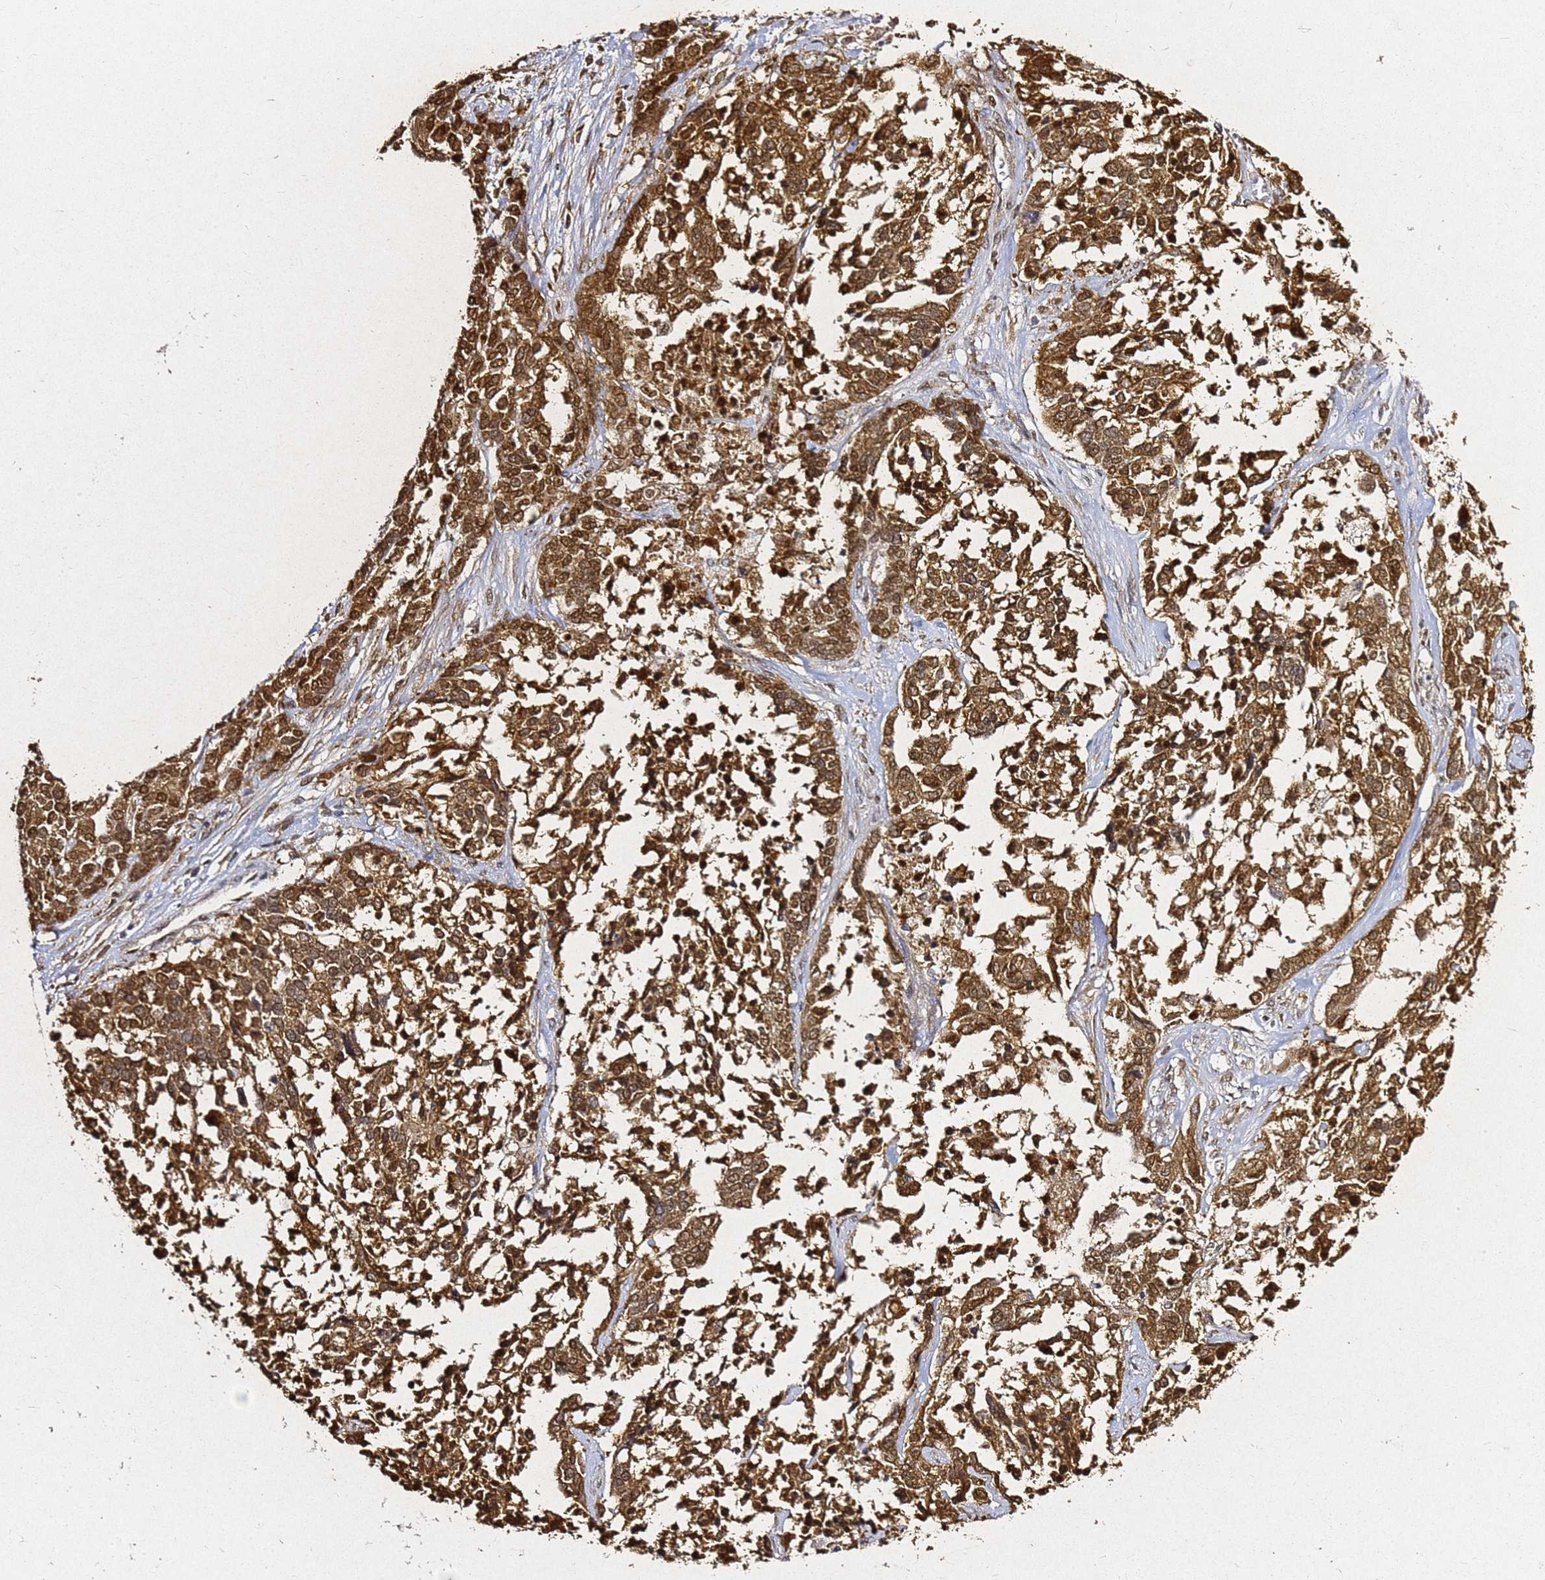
{"staining": {"intensity": "moderate", "quantity": ">75%", "location": "cytoplasmic/membranous,nuclear"}, "tissue": "ovarian cancer", "cell_type": "Tumor cells", "image_type": "cancer", "snomed": [{"axis": "morphology", "description": "Cystadenocarcinoma, serous, NOS"}, {"axis": "topography", "description": "Ovary"}], "caption": "IHC histopathology image of human ovarian serous cystadenocarcinoma stained for a protein (brown), which exhibits medium levels of moderate cytoplasmic/membranous and nuclear staining in about >75% of tumor cells.", "gene": "APEX1", "patient": {"sex": "female", "age": 44}}